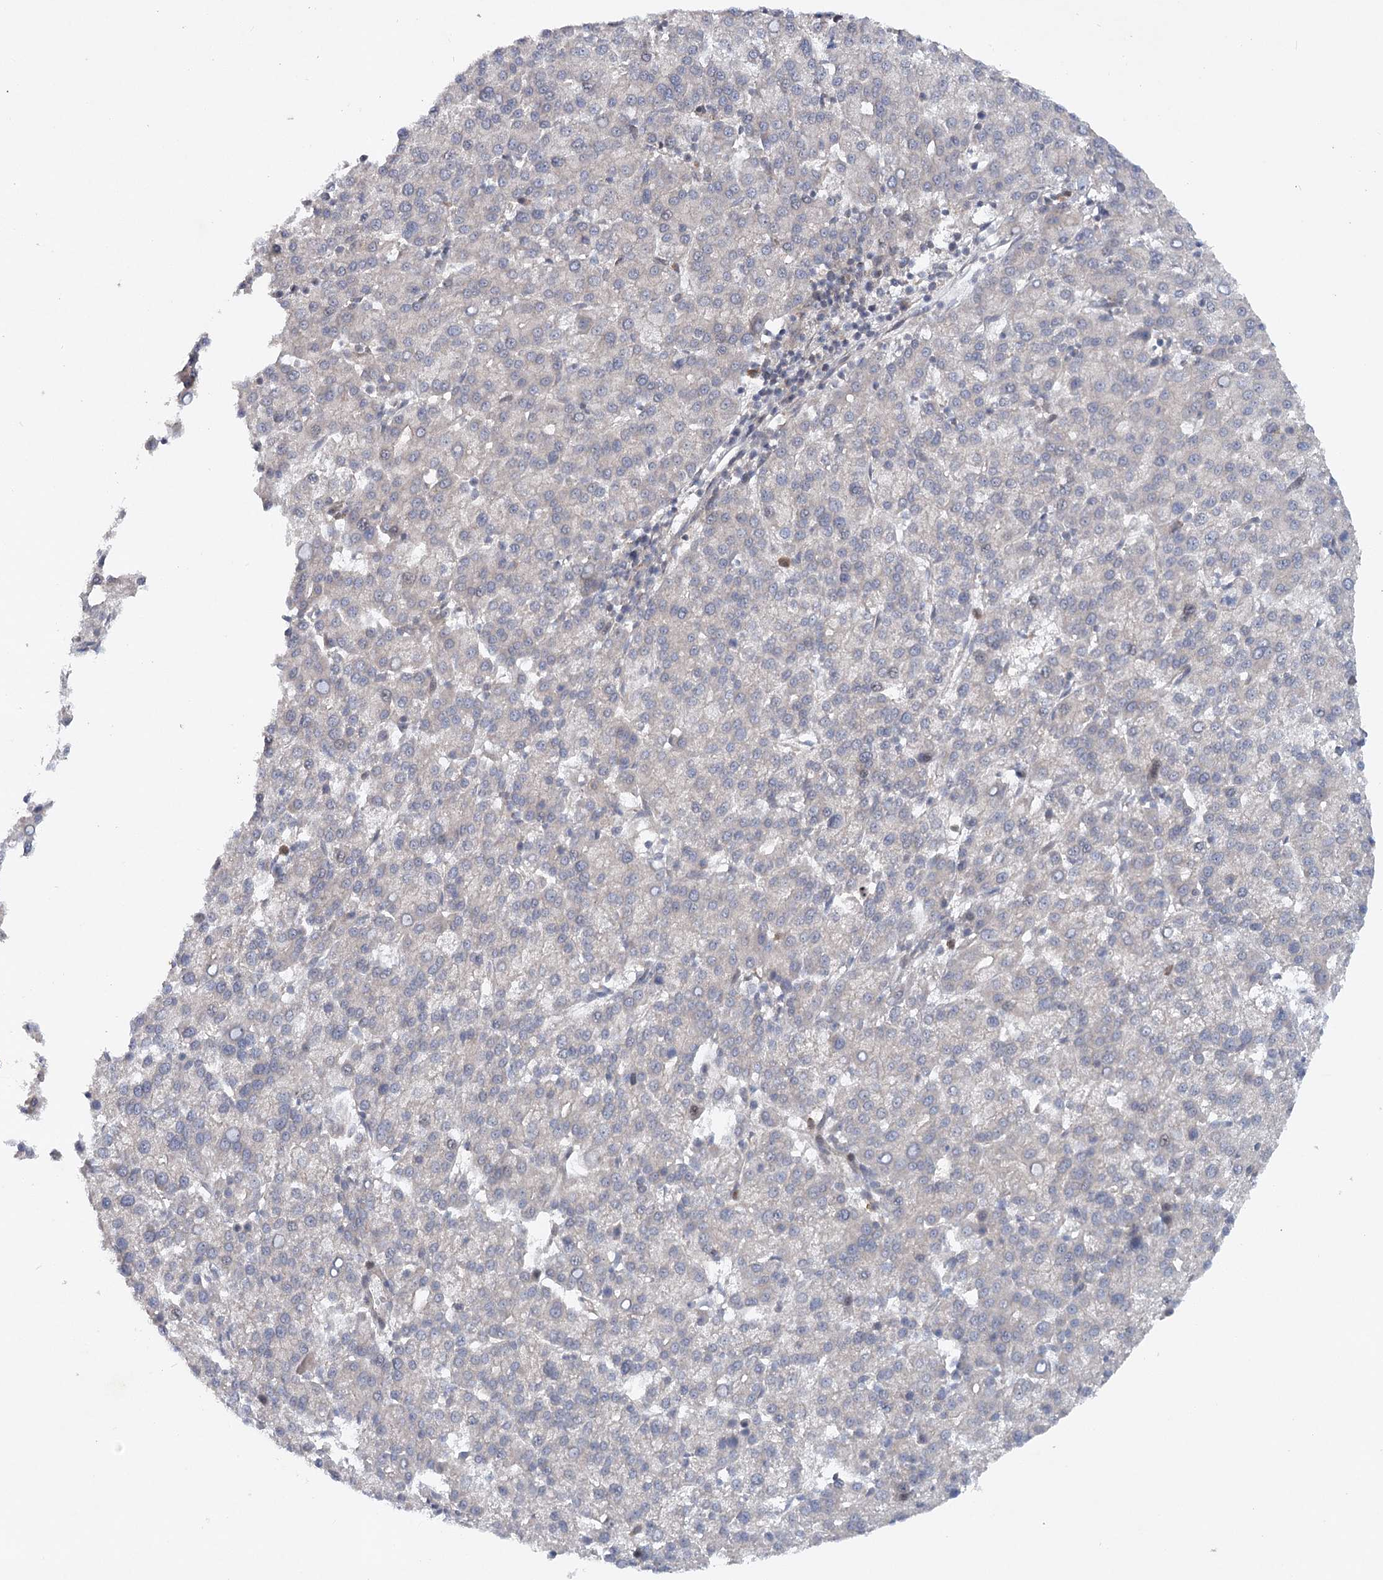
{"staining": {"intensity": "negative", "quantity": "none", "location": "none"}, "tissue": "liver cancer", "cell_type": "Tumor cells", "image_type": "cancer", "snomed": [{"axis": "morphology", "description": "Carcinoma, Hepatocellular, NOS"}, {"axis": "topography", "description": "Liver"}], "caption": "Protein analysis of liver cancer exhibits no significant expression in tumor cells.", "gene": "MAP3K13", "patient": {"sex": "female", "age": 58}}